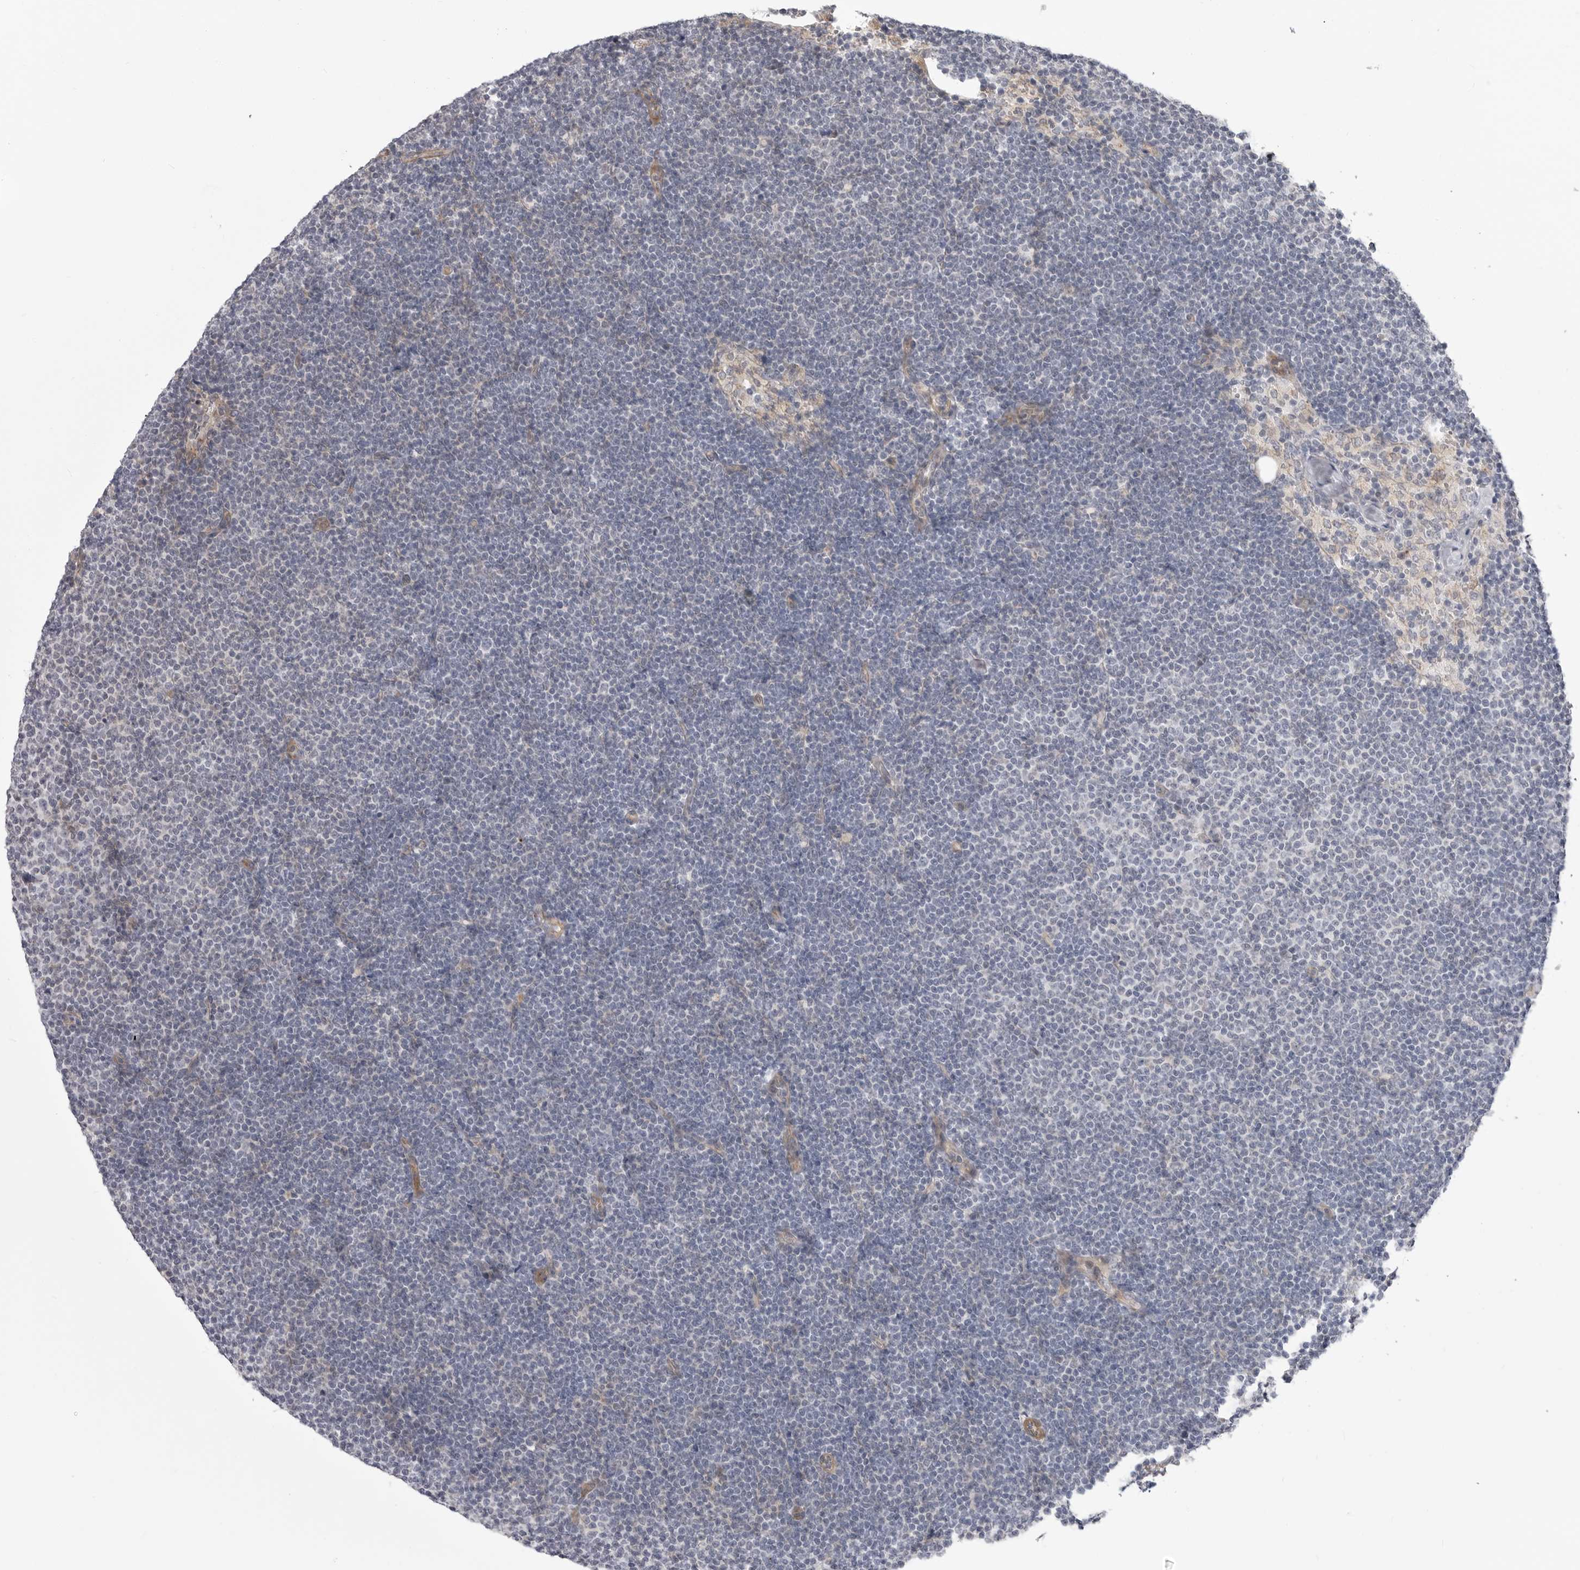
{"staining": {"intensity": "negative", "quantity": "none", "location": "none"}, "tissue": "lymphoma", "cell_type": "Tumor cells", "image_type": "cancer", "snomed": [{"axis": "morphology", "description": "Malignant lymphoma, non-Hodgkin's type, Low grade"}, {"axis": "topography", "description": "Lymph node"}], "caption": "IHC image of neoplastic tissue: human low-grade malignant lymphoma, non-Hodgkin's type stained with DAB (3,3'-diaminobenzidine) displays no significant protein positivity in tumor cells. (IHC, brightfield microscopy, high magnification).", "gene": "SCP2", "patient": {"sex": "female", "age": 53}}